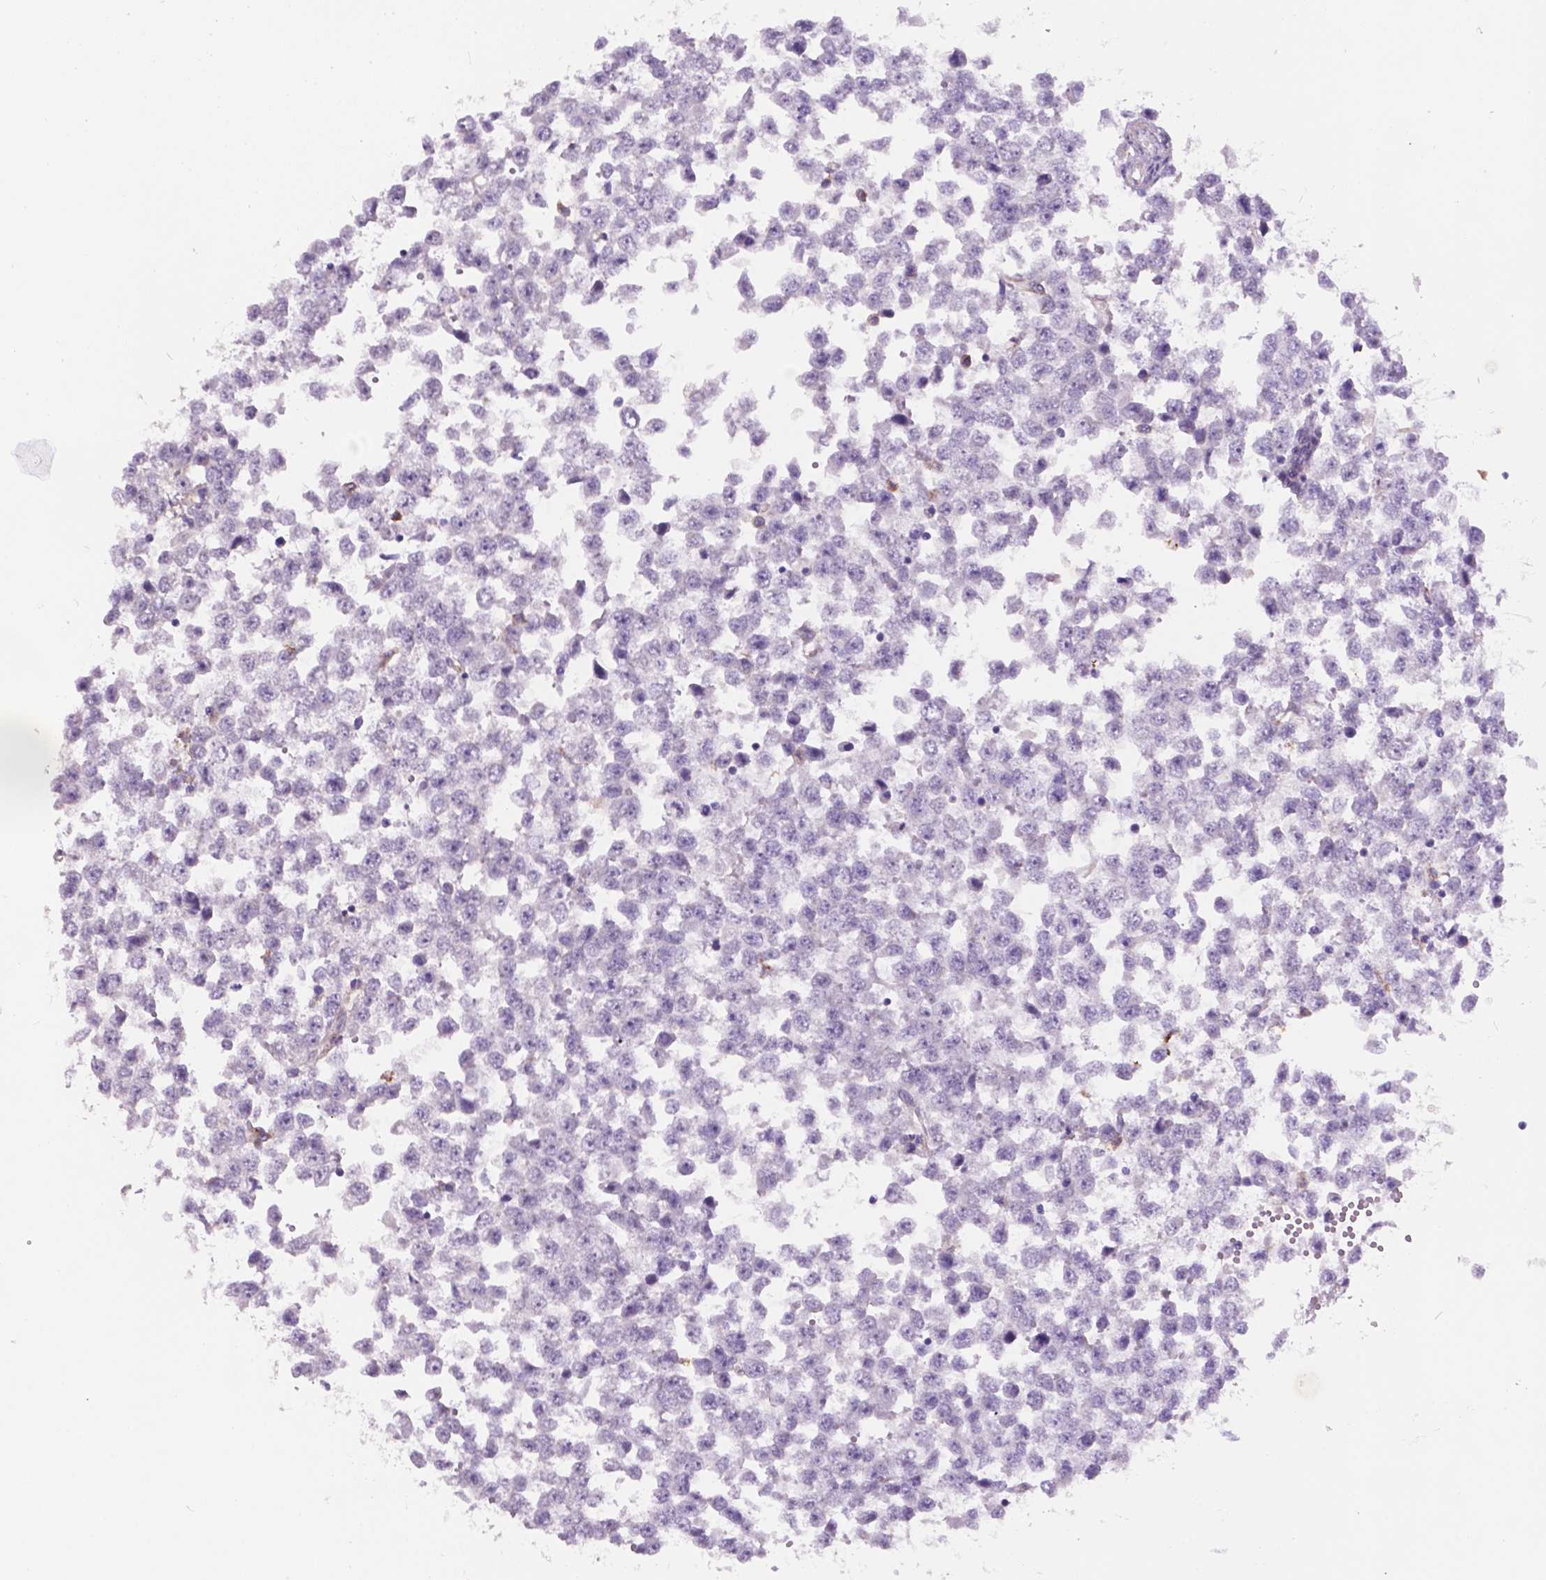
{"staining": {"intensity": "negative", "quantity": "none", "location": "none"}, "tissue": "testis cancer", "cell_type": "Tumor cells", "image_type": "cancer", "snomed": [{"axis": "morphology", "description": "Normal tissue, NOS"}, {"axis": "morphology", "description": "Seminoma, NOS"}, {"axis": "topography", "description": "Testis"}, {"axis": "topography", "description": "Epididymis"}], "caption": "A photomicrograph of testis seminoma stained for a protein displays no brown staining in tumor cells.", "gene": "PLSCR1", "patient": {"sex": "male", "age": 34}}